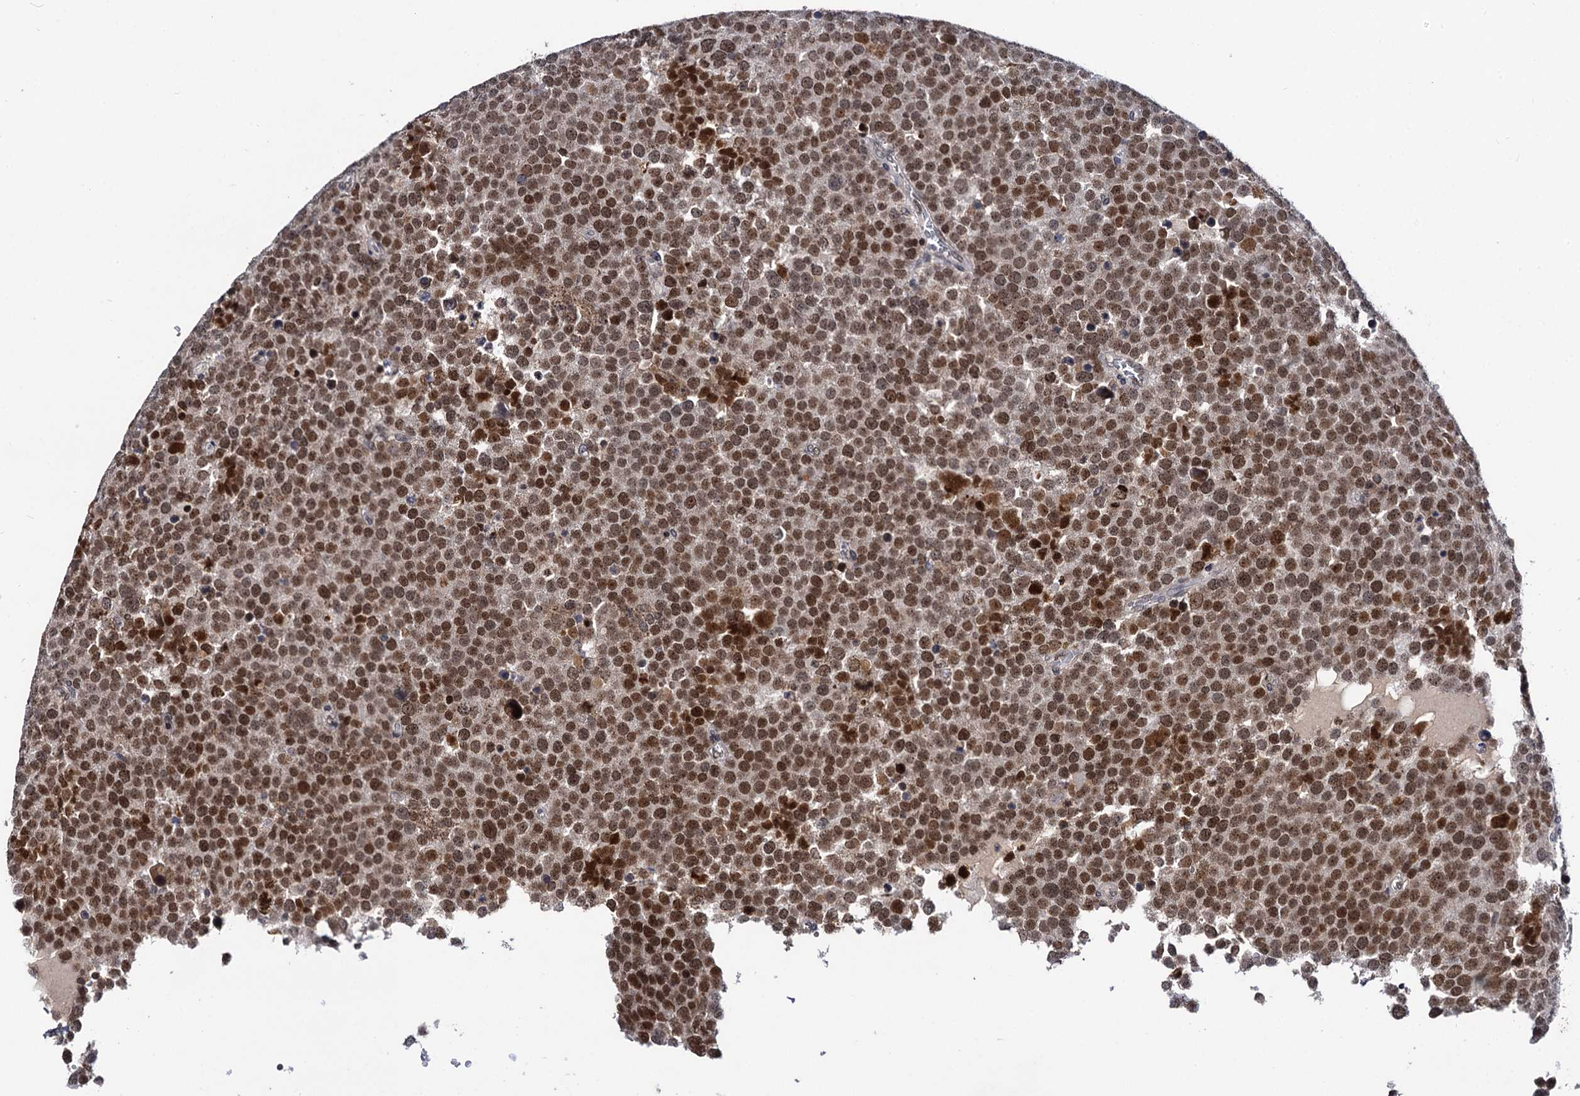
{"staining": {"intensity": "strong", "quantity": ">75%", "location": "nuclear"}, "tissue": "testis cancer", "cell_type": "Tumor cells", "image_type": "cancer", "snomed": [{"axis": "morphology", "description": "Seminoma, NOS"}, {"axis": "topography", "description": "Testis"}], "caption": "A brown stain shows strong nuclear staining of a protein in testis cancer (seminoma) tumor cells.", "gene": "SMCHD1", "patient": {"sex": "male", "age": 71}}